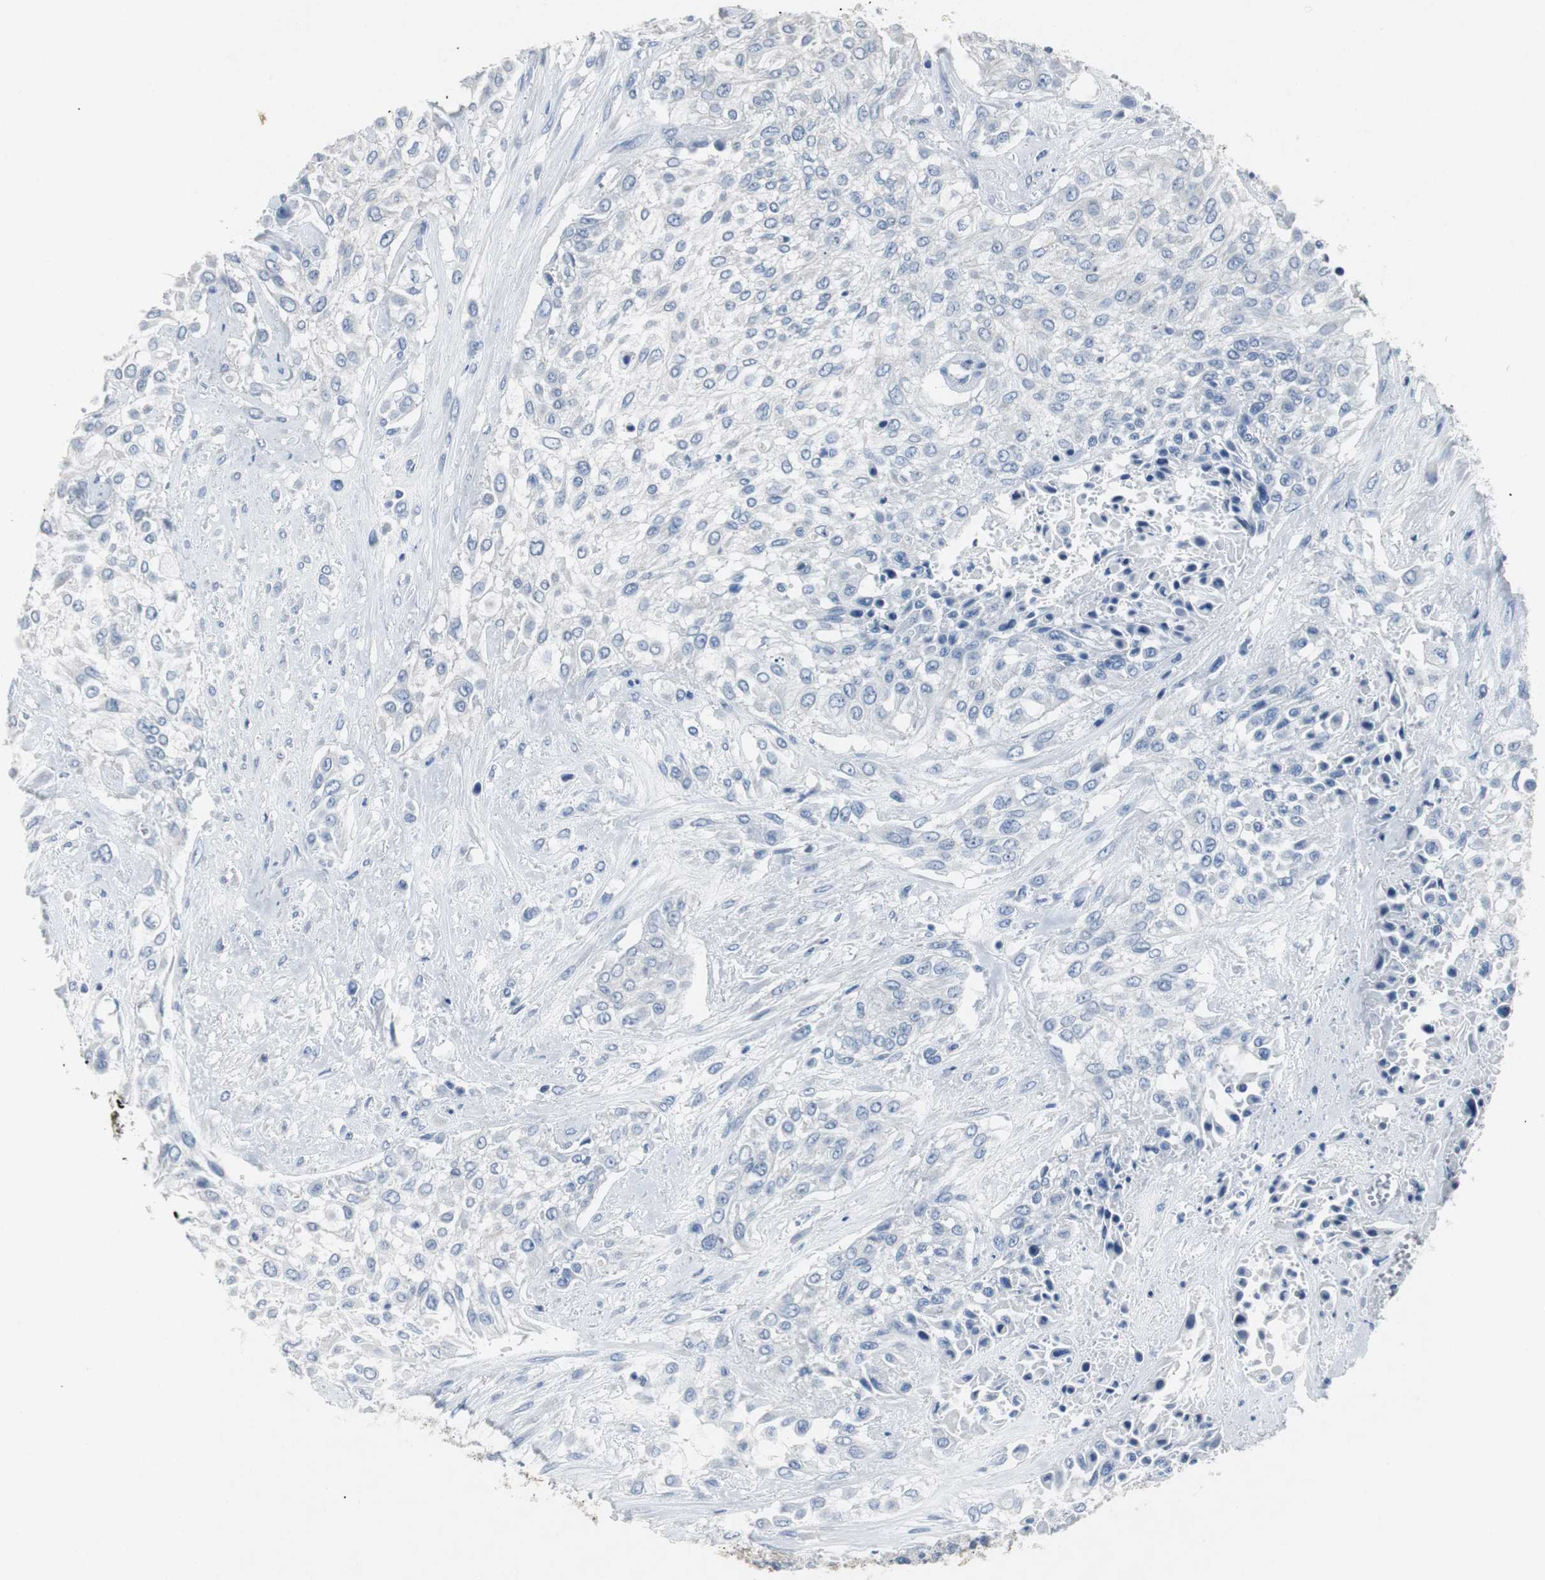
{"staining": {"intensity": "negative", "quantity": "none", "location": "none"}, "tissue": "urothelial cancer", "cell_type": "Tumor cells", "image_type": "cancer", "snomed": [{"axis": "morphology", "description": "Urothelial carcinoma, High grade"}, {"axis": "topography", "description": "Urinary bladder"}], "caption": "Tumor cells show no significant positivity in high-grade urothelial carcinoma.", "gene": "LRP2", "patient": {"sex": "male", "age": 57}}